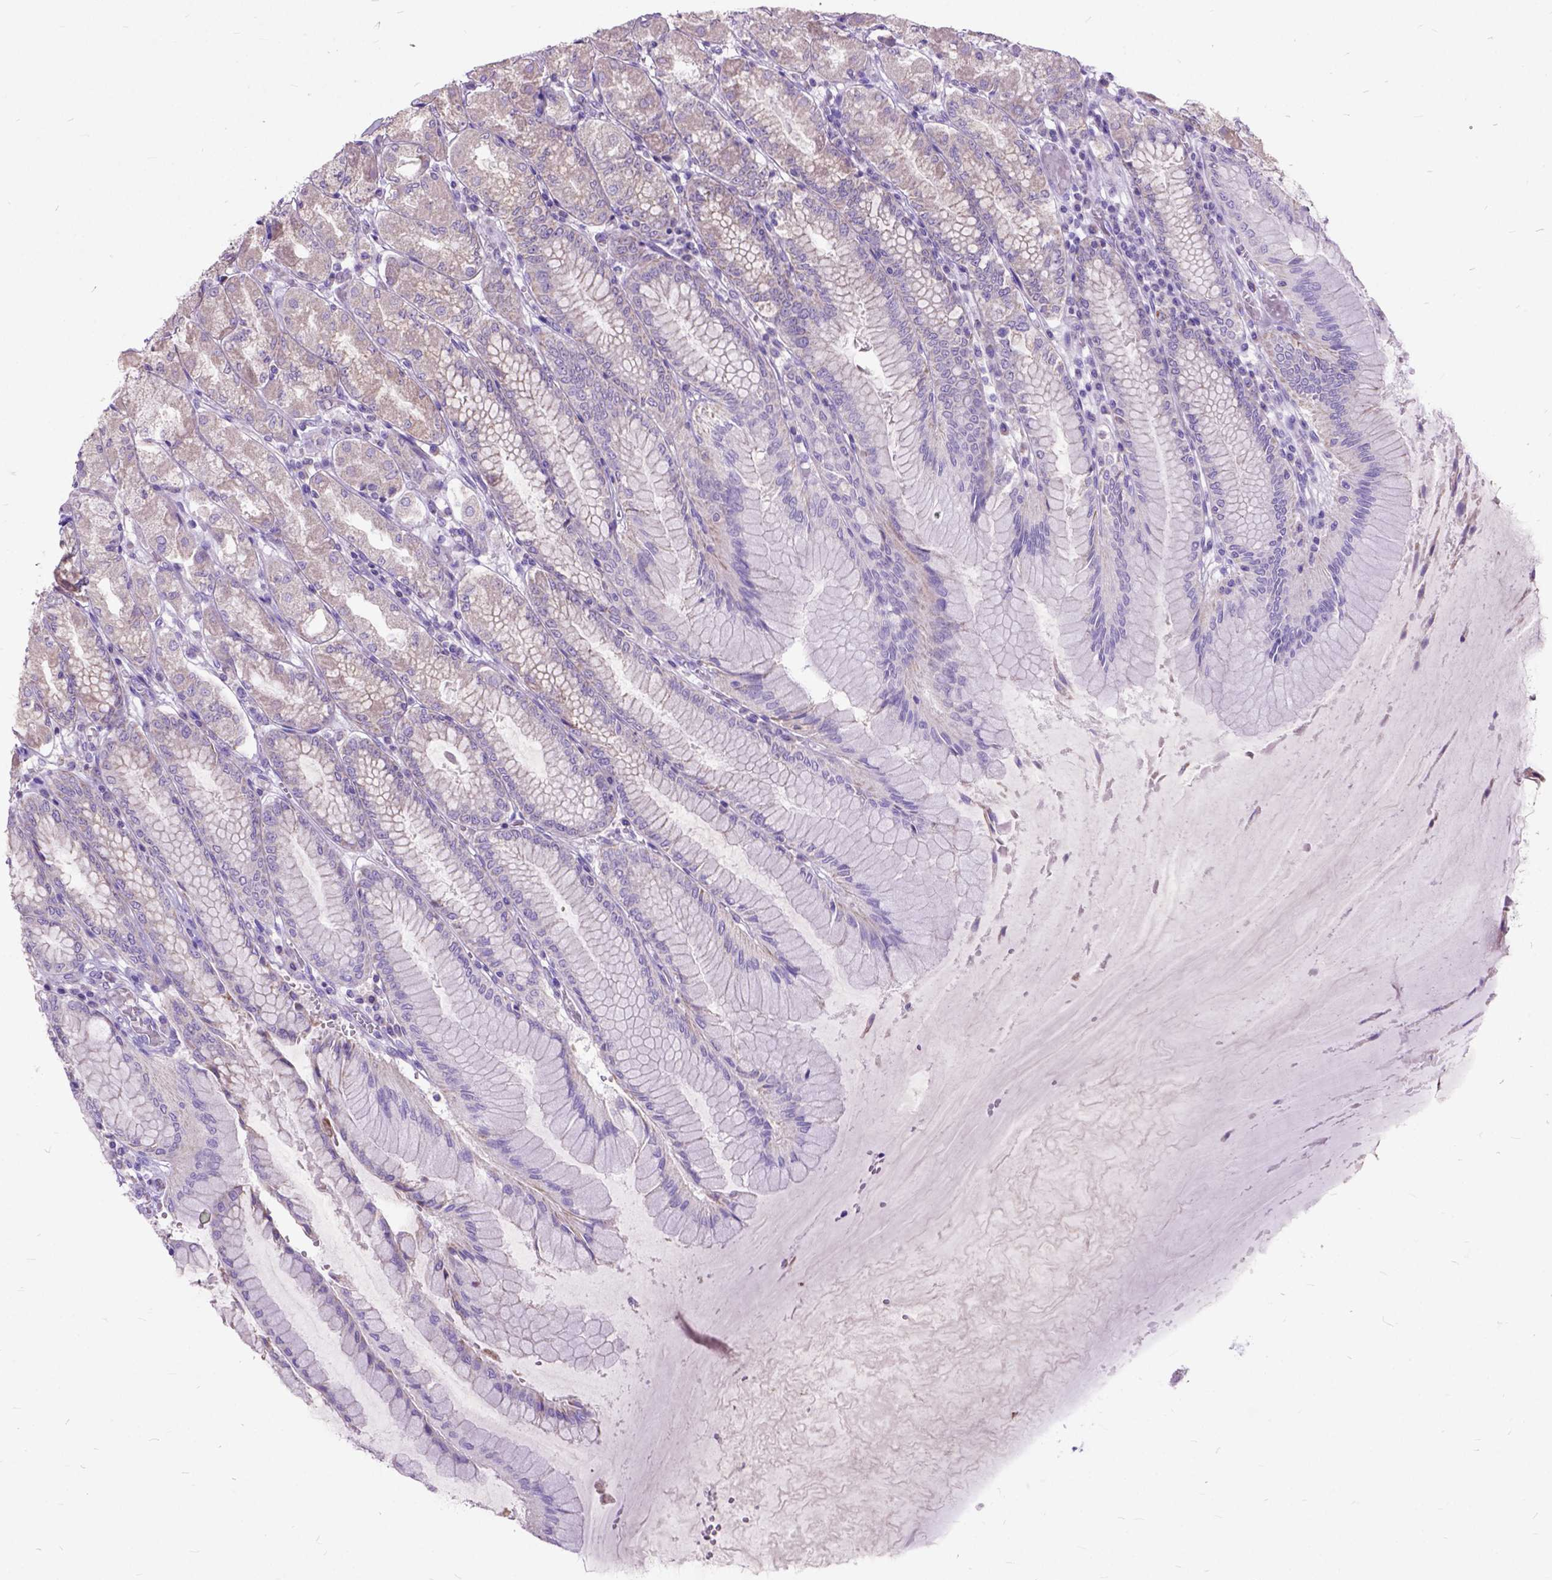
{"staining": {"intensity": "negative", "quantity": "none", "location": "none"}, "tissue": "stomach", "cell_type": "Glandular cells", "image_type": "normal", "snomed": [{"axis": "morphology", "description": "Normal tissue, NOS"}, {"axis": "topography", "description": "Stomach, upper"}], "caption": "Image shows no protein positivity in glandular cells of benign stomach. The staining was performed using DAB (3,3'-diaminobenzidine) to visualize the protein expression in brown, while the nuclei were stained in blue with hematoxylin (Magnification: 20x).", "gene": "CTAG2", "patient": {"sex": "male", "age": 69}}